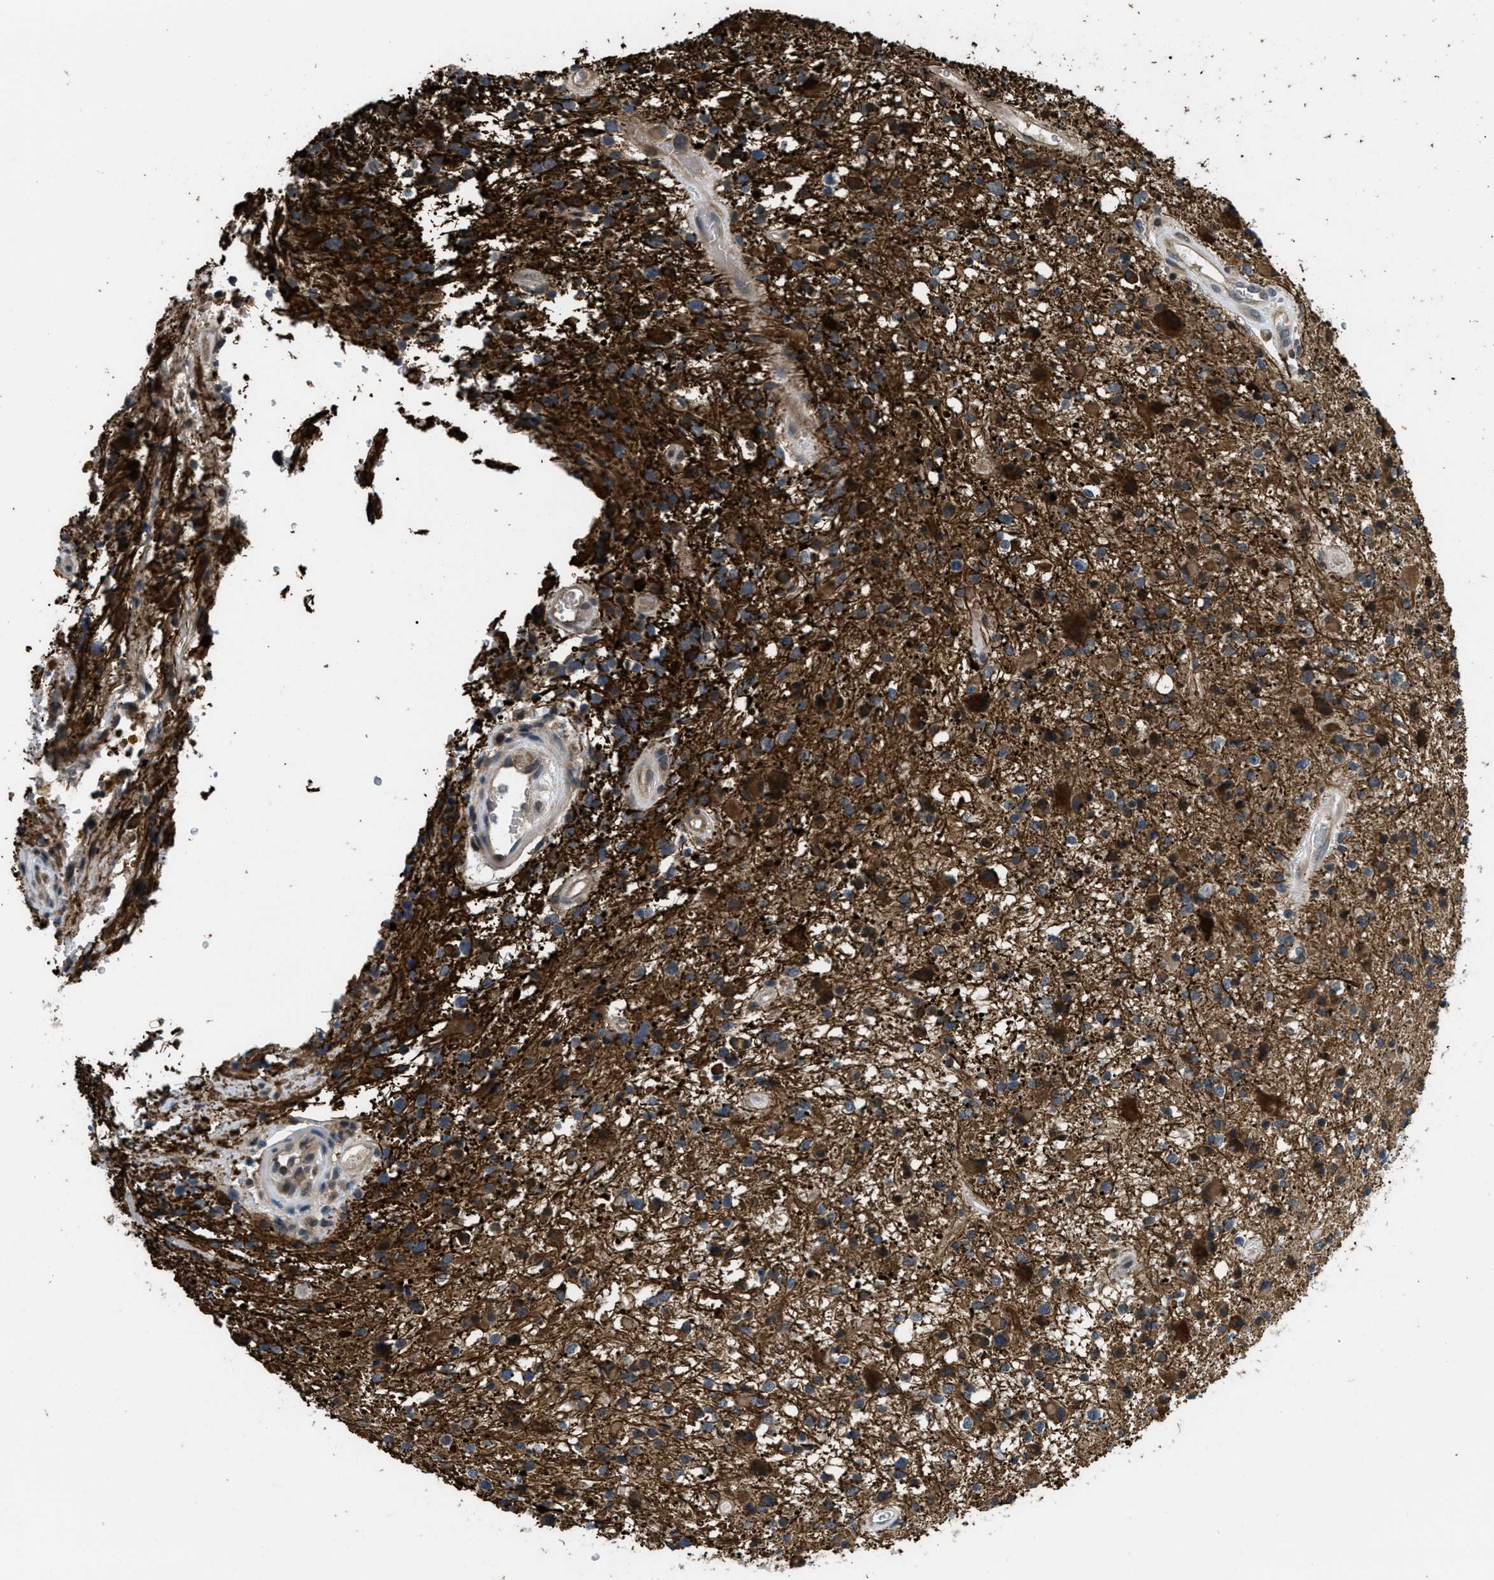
{"staining": {"intensity": "strong", "quantity": ">75%", "location": "cytoplasmic/membranous"}, "tissue": "glioma", "cell_type": "Tumor cells", "image_type": "cancer", "snomed": [{"axis": "morphology", "description": "Glioma, malignant, High grade"}, {"axis": "topography", "description": "Brain"}], "caption": "Glioma stained with a protein marker displays strong staining in tumor cells.", "gene": "NAT1", "patient": {"sex": "male", "age": 33}}